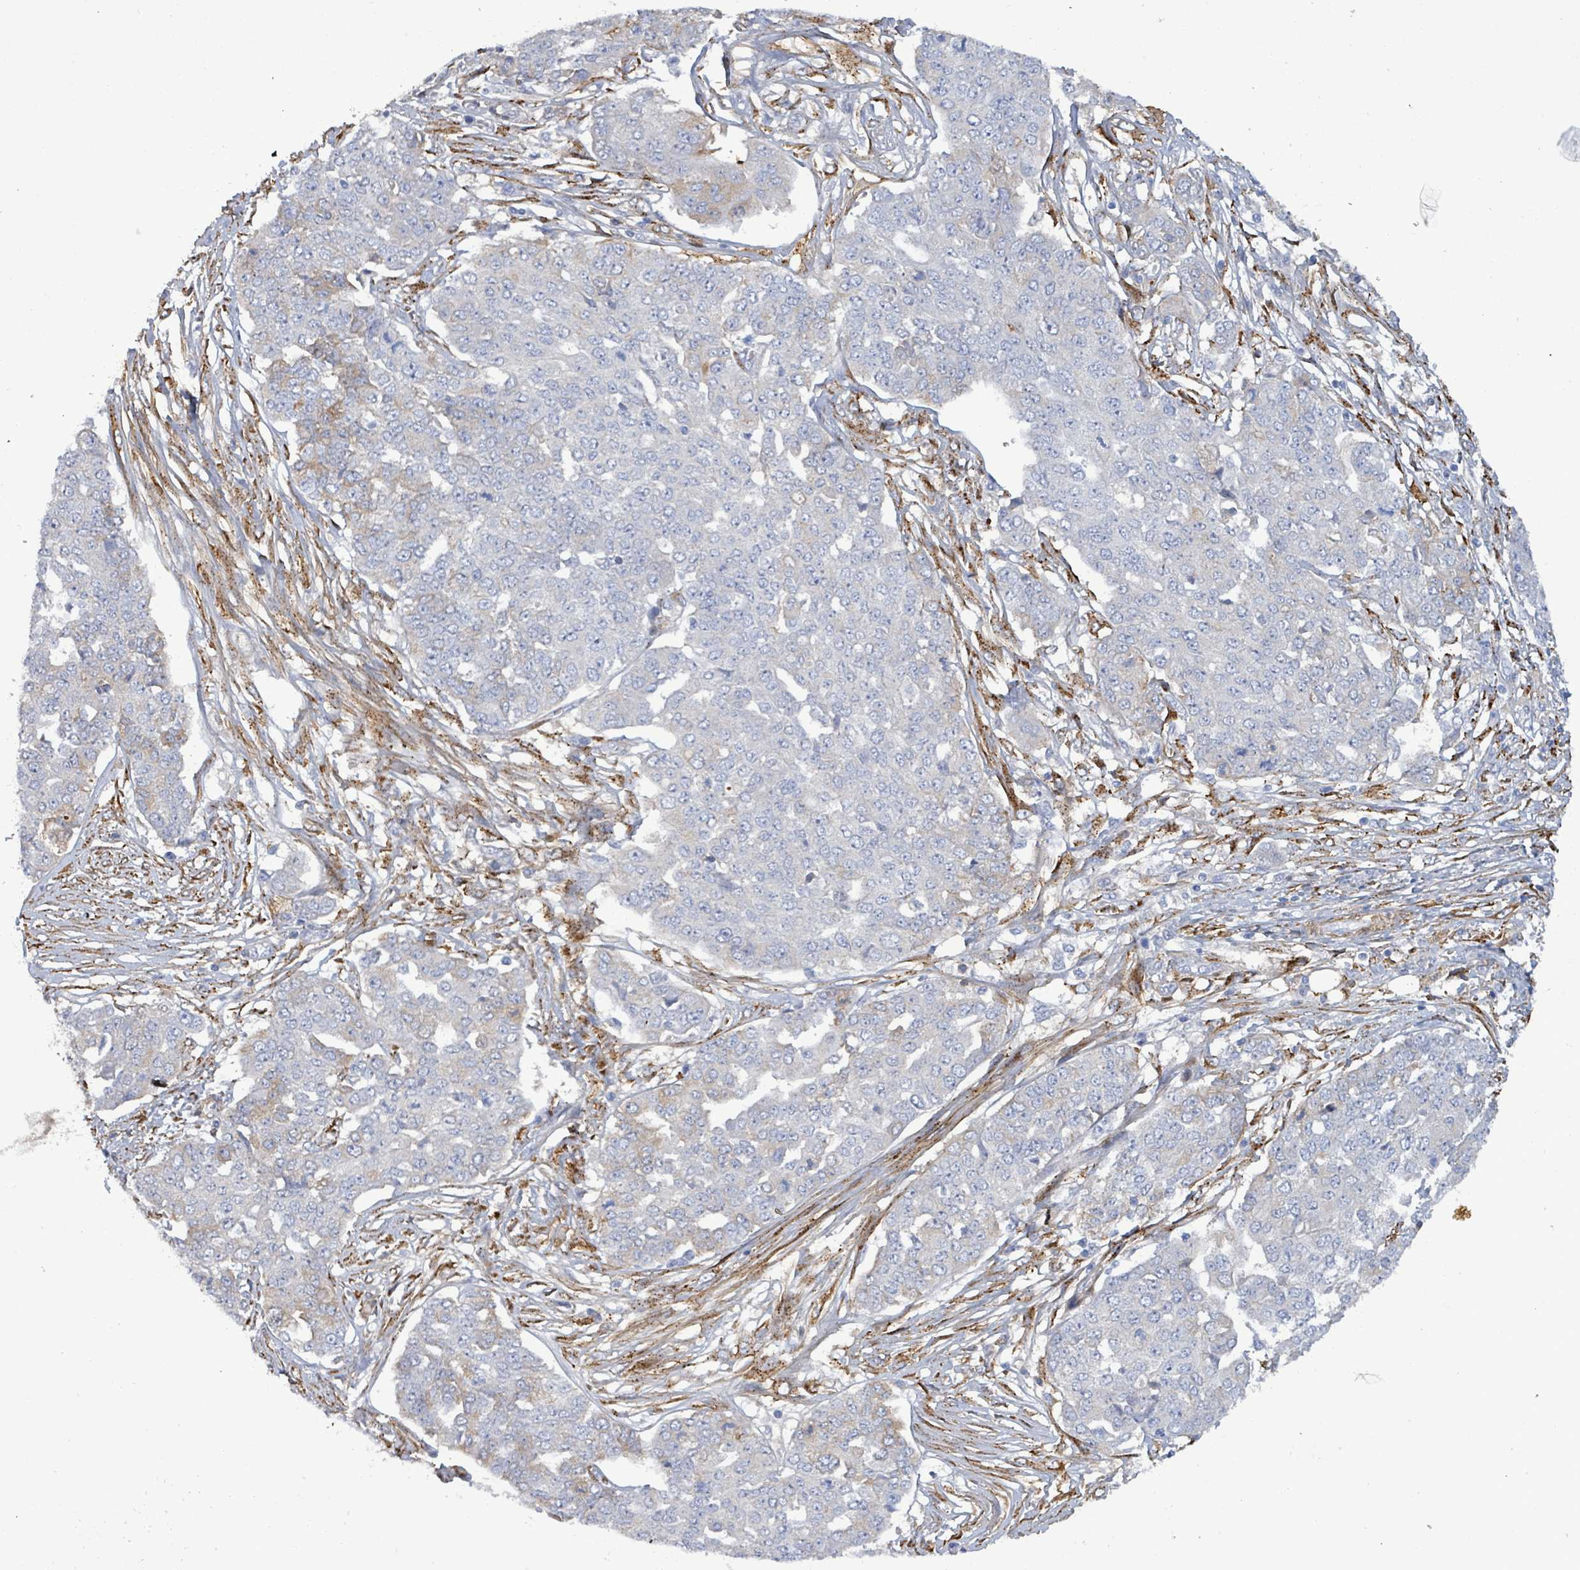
{"staining": {"intensity": "negative", "quantity": "none", "location": "none"}, "tissue": "ovarian cancer", "cell_type": "Tumor cells", "image_type": "cancer", "snomed": [{"axis": "morphology", "description": "Cystadenocarcinoma, serous, NOS"}, {"axis": "topography", "description": "Soft tissue"}, {"axis": "topography", "description": "Ovary"}], "caption": "This is a histopathology image of IHC staining of serous cystadenocarcinoma (ovarian), which shows no expression in tumor cells.", "gene": "DMRTC1B", "patient": {"sex": "female", "age": 57}}